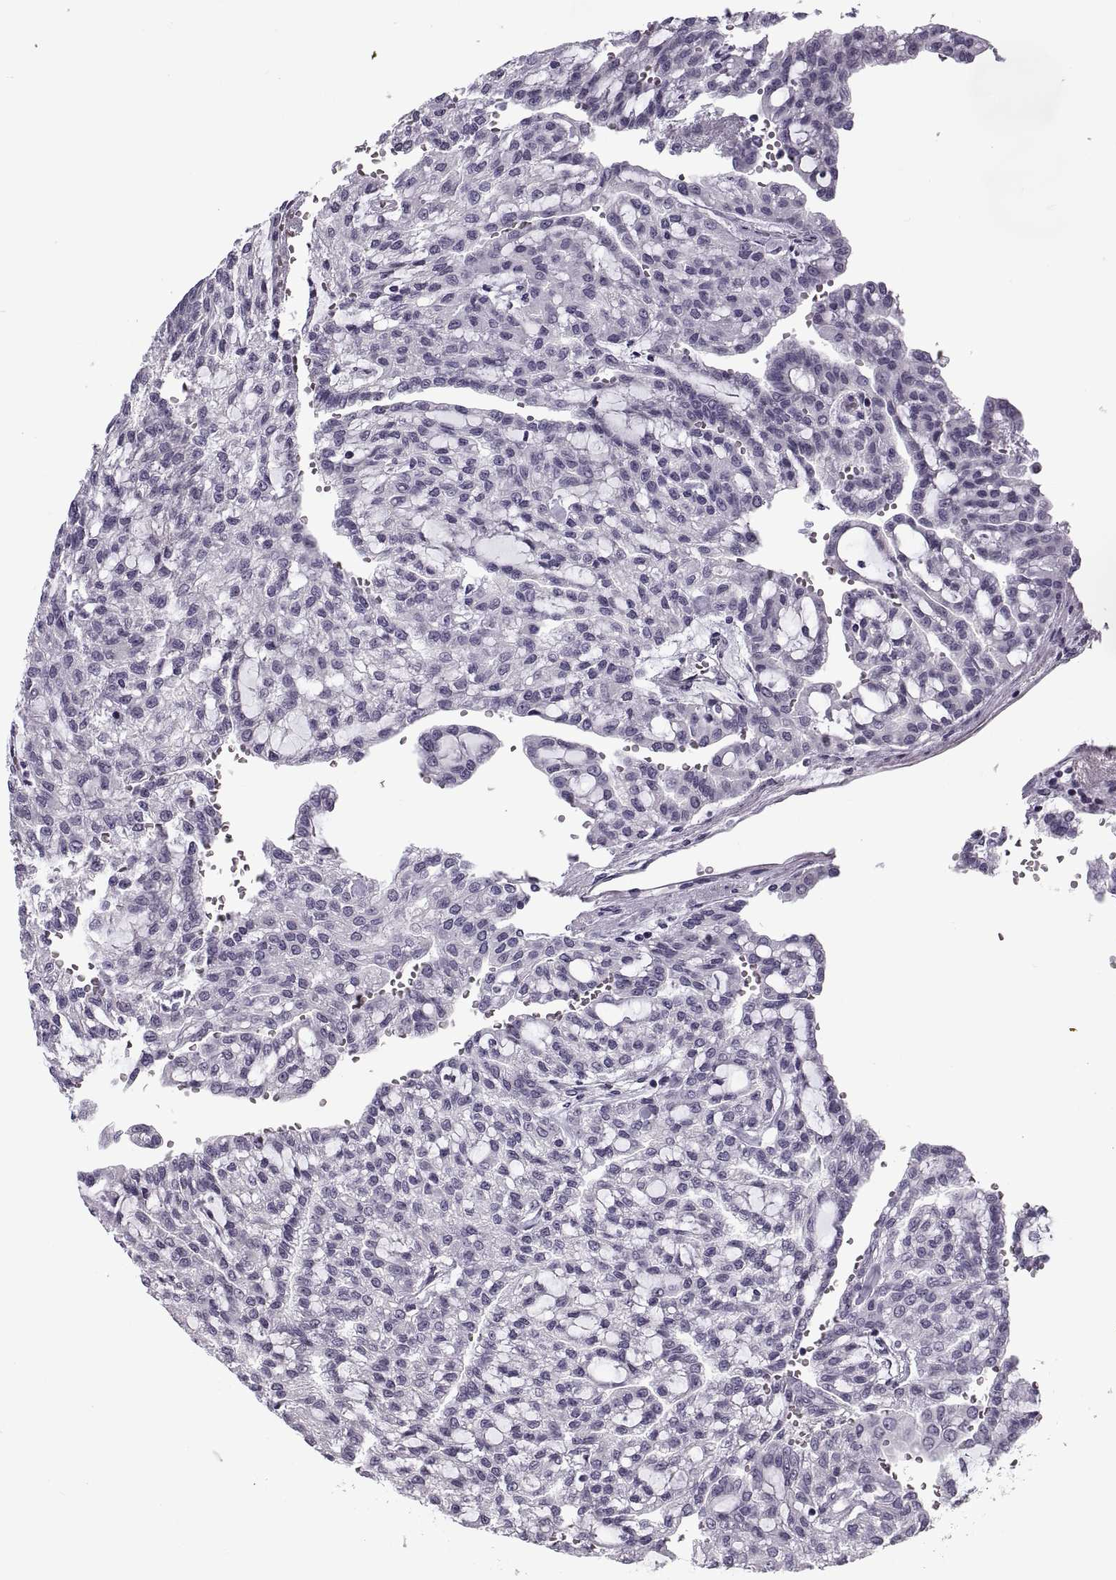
{"staining": {"intensity": "negative", "quantity": "none", "location": "none"}, "tissue": "renal cancer", "cell_type": "Tumor cells", "image_type": "cancer", "snomed": [{"axis": "morphology", "description": "Adenocarcinoma, NOS"}, {"axis": "topography", "description": "Kidney"}], "caption": "Histopathology image shows no significant protein staining in tumor cells of adenocarcinoma (renal).", "gene": "TBC1D3G", "patient": {"sex": "male", "age": 63}}